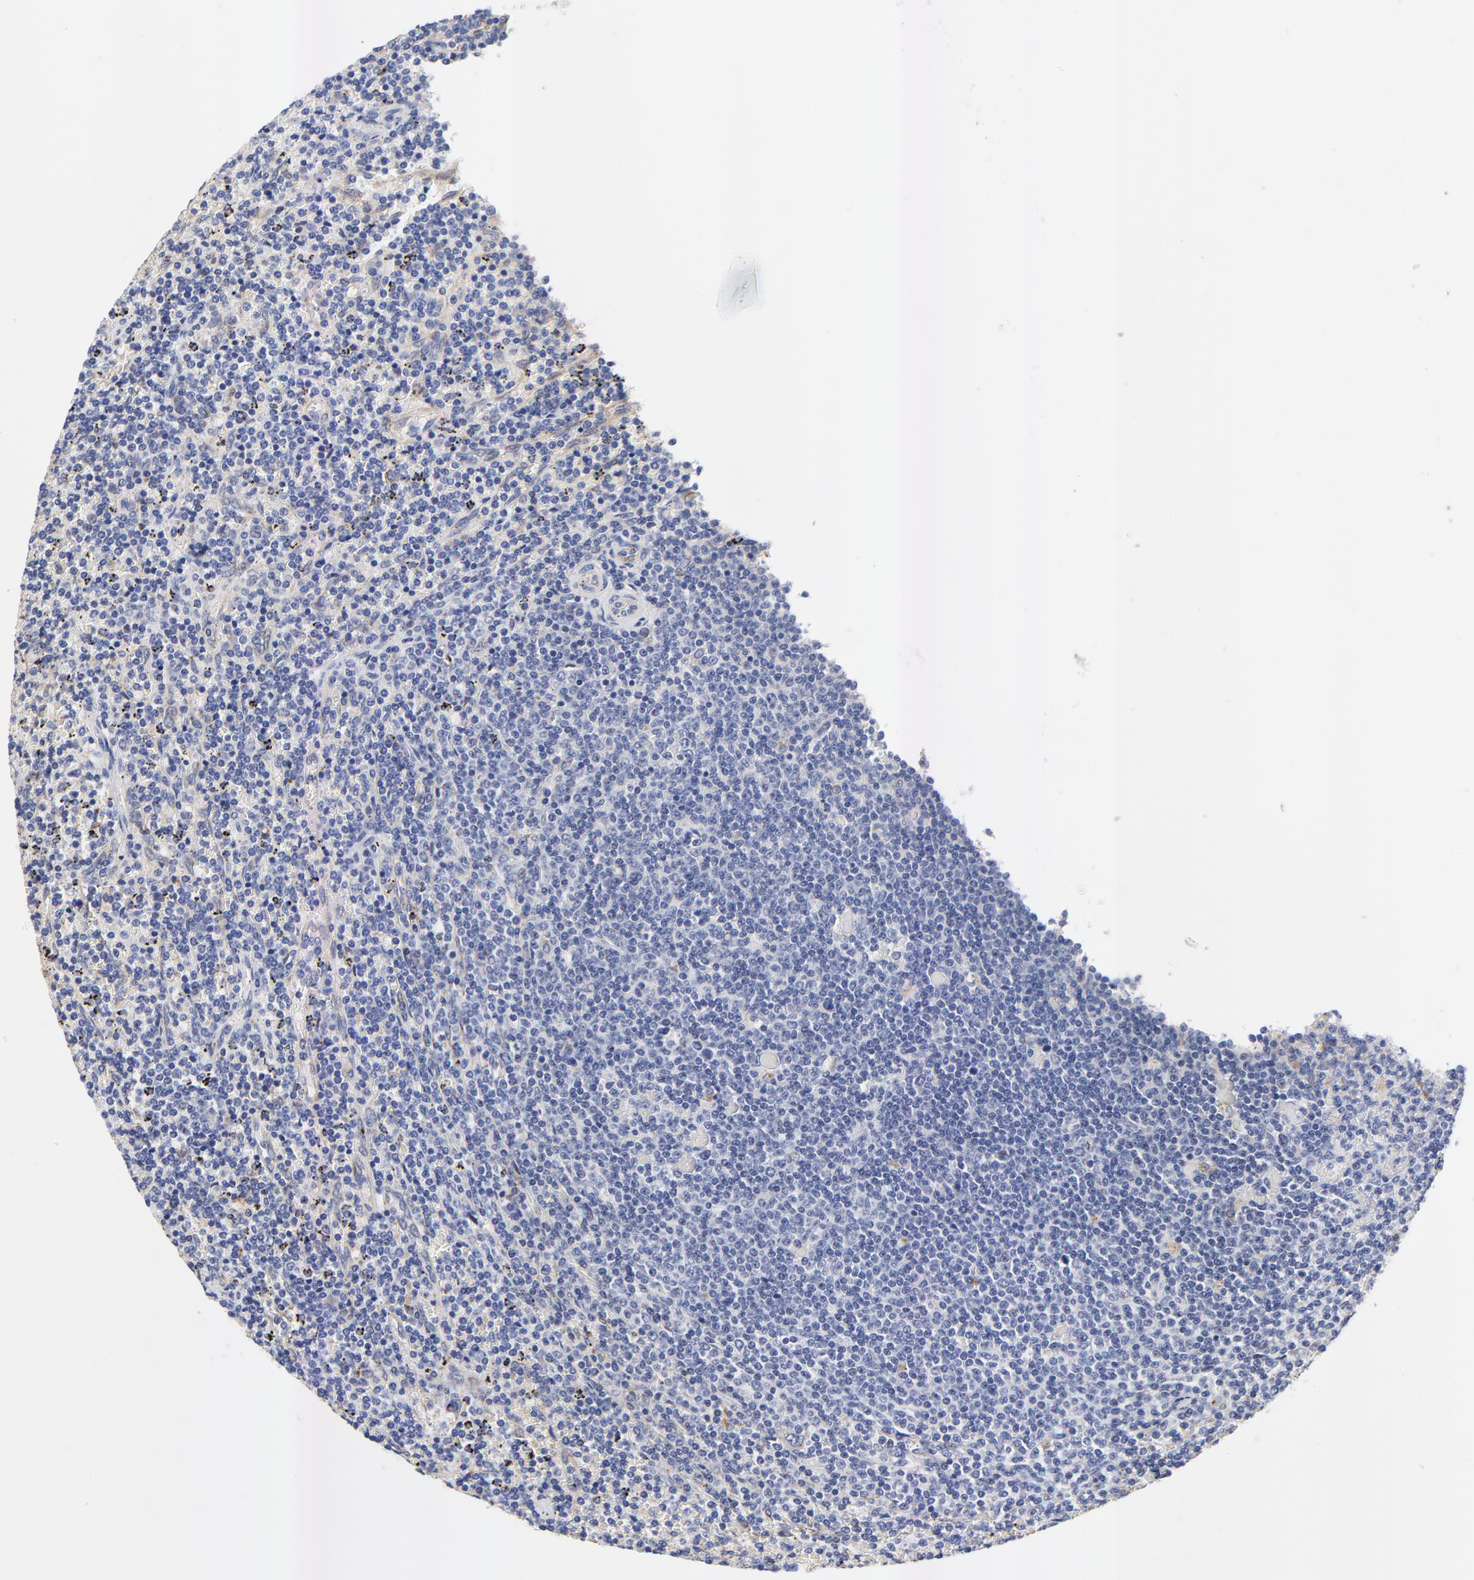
{"staining": {"intensity": "negative", "quantity": "none", "location": "none"}, "tissue": "lymphoma", "cell_type": "Tumor cells", "image_type": "cancer", "snomed": [{"axis": "morphology", "description": "Malignant lymphoma, non-Hodgkin's type, Low grade"}, {"axis": "topography", "description": "Spleen"}], "caption": "This is an immunohistochemistry (IHC) histopathology image of malignant lymphoma, non-Hodgkin's type (low-grade). There is no expression in tumor cells.", "gene": "FBXL2", "patient": {"sex": "female", "age": 50}}